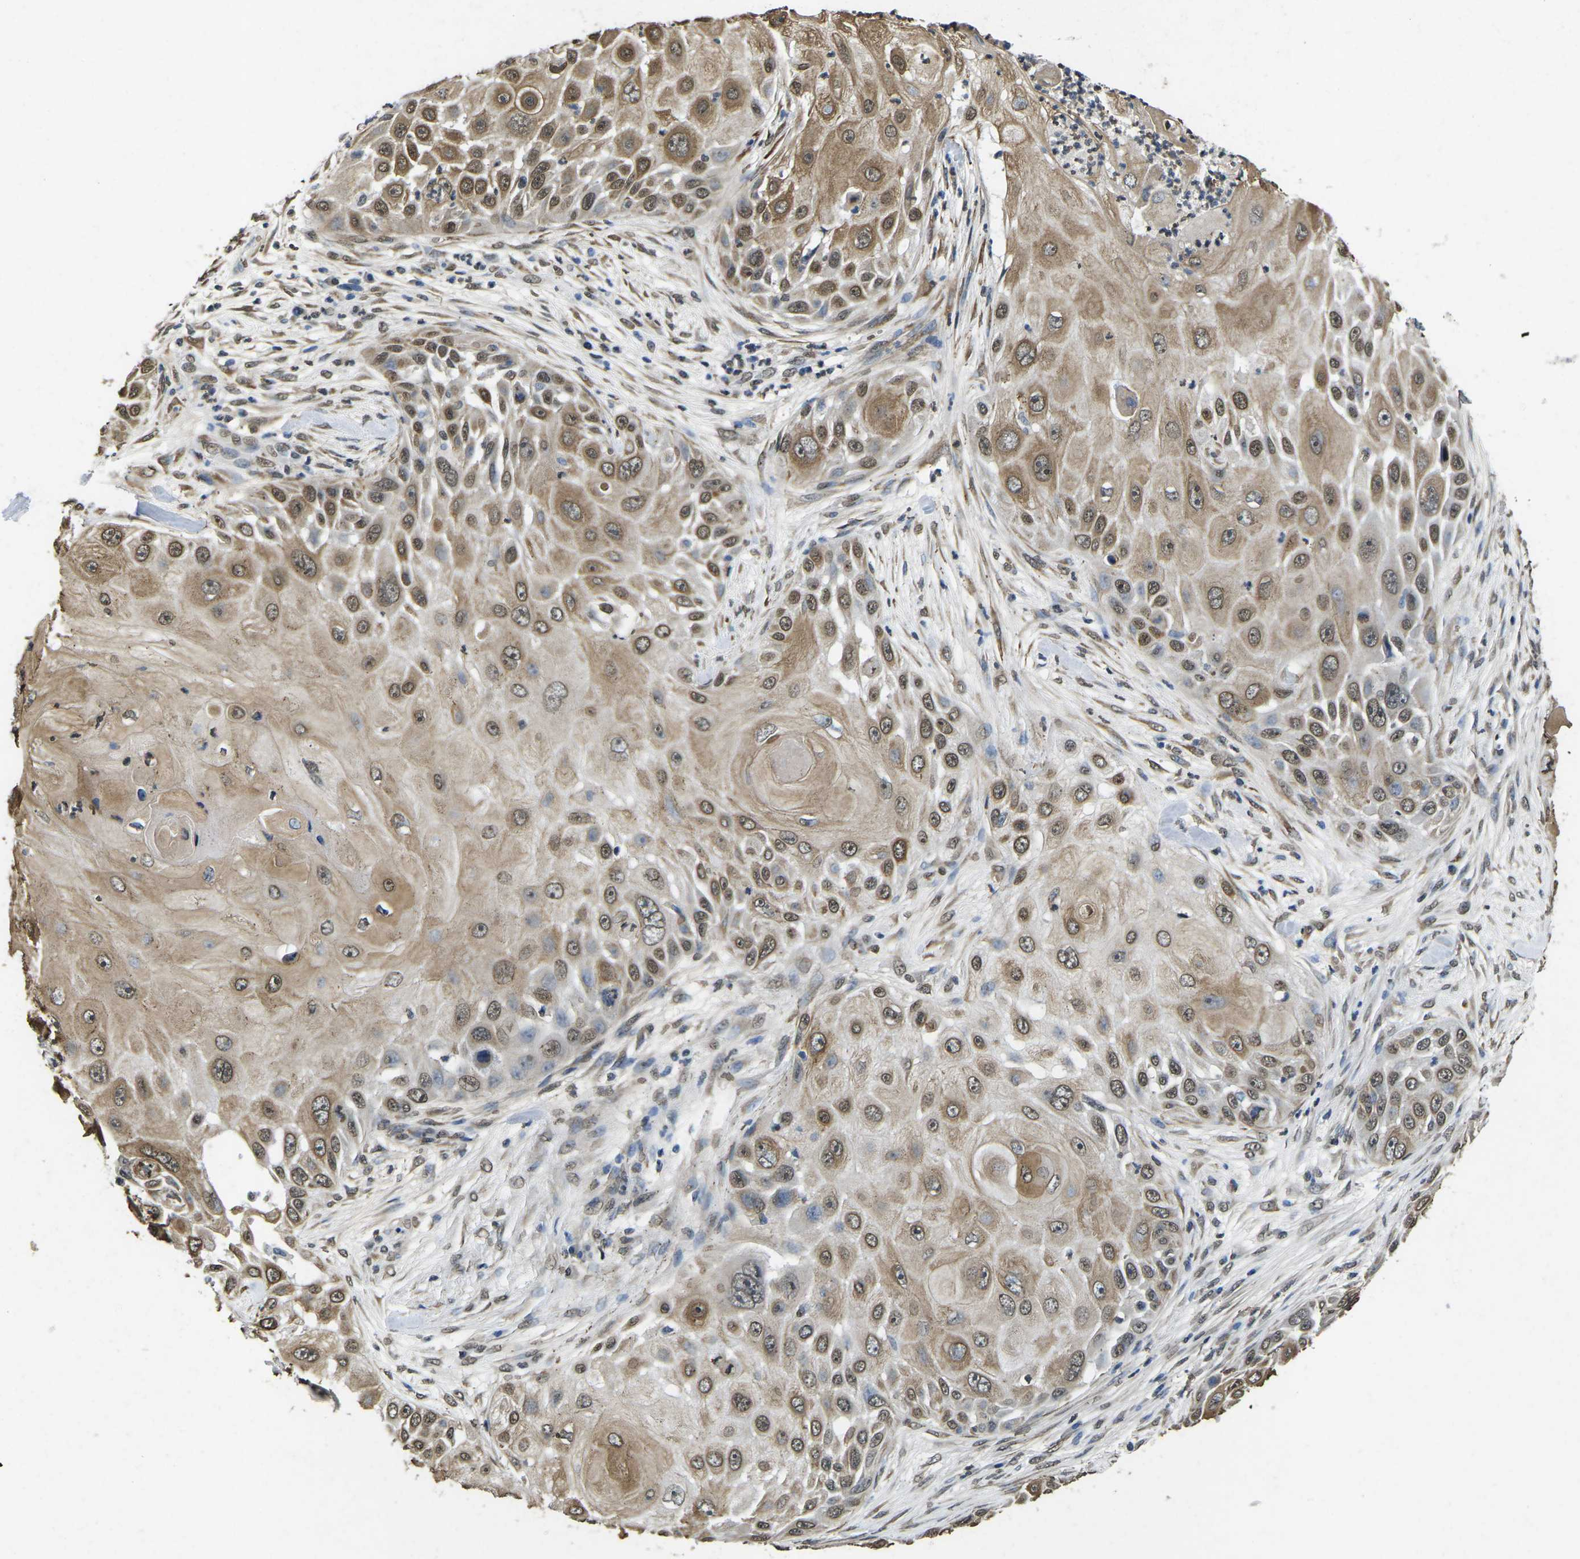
{"staining": {"intensity": "moderate", "quantity": "25%-75%", "location": "cytoplasmic/membranous,nuclear"}, "tissue": "skin cancer", "cell_type": "Tumor cells", "image_type": "cancer", "snomed": [{"axis": "morphology", "description": "Squamous cell carcinoma, NOS"}, {"axis": "topography", "description": "Skin"}], "caption": "Immunohistochemical staining of human skin cancer (squamous cell carcinoma) shows medium levels of moderate cytoplasmic/membranous and nuclear positivity in approximately 25%-75% of tumor cells. (IHC, brightfield microscopy, high magnification).", "gene": "SCNN1B", "patient": {"sex": "female", "age": 44}}